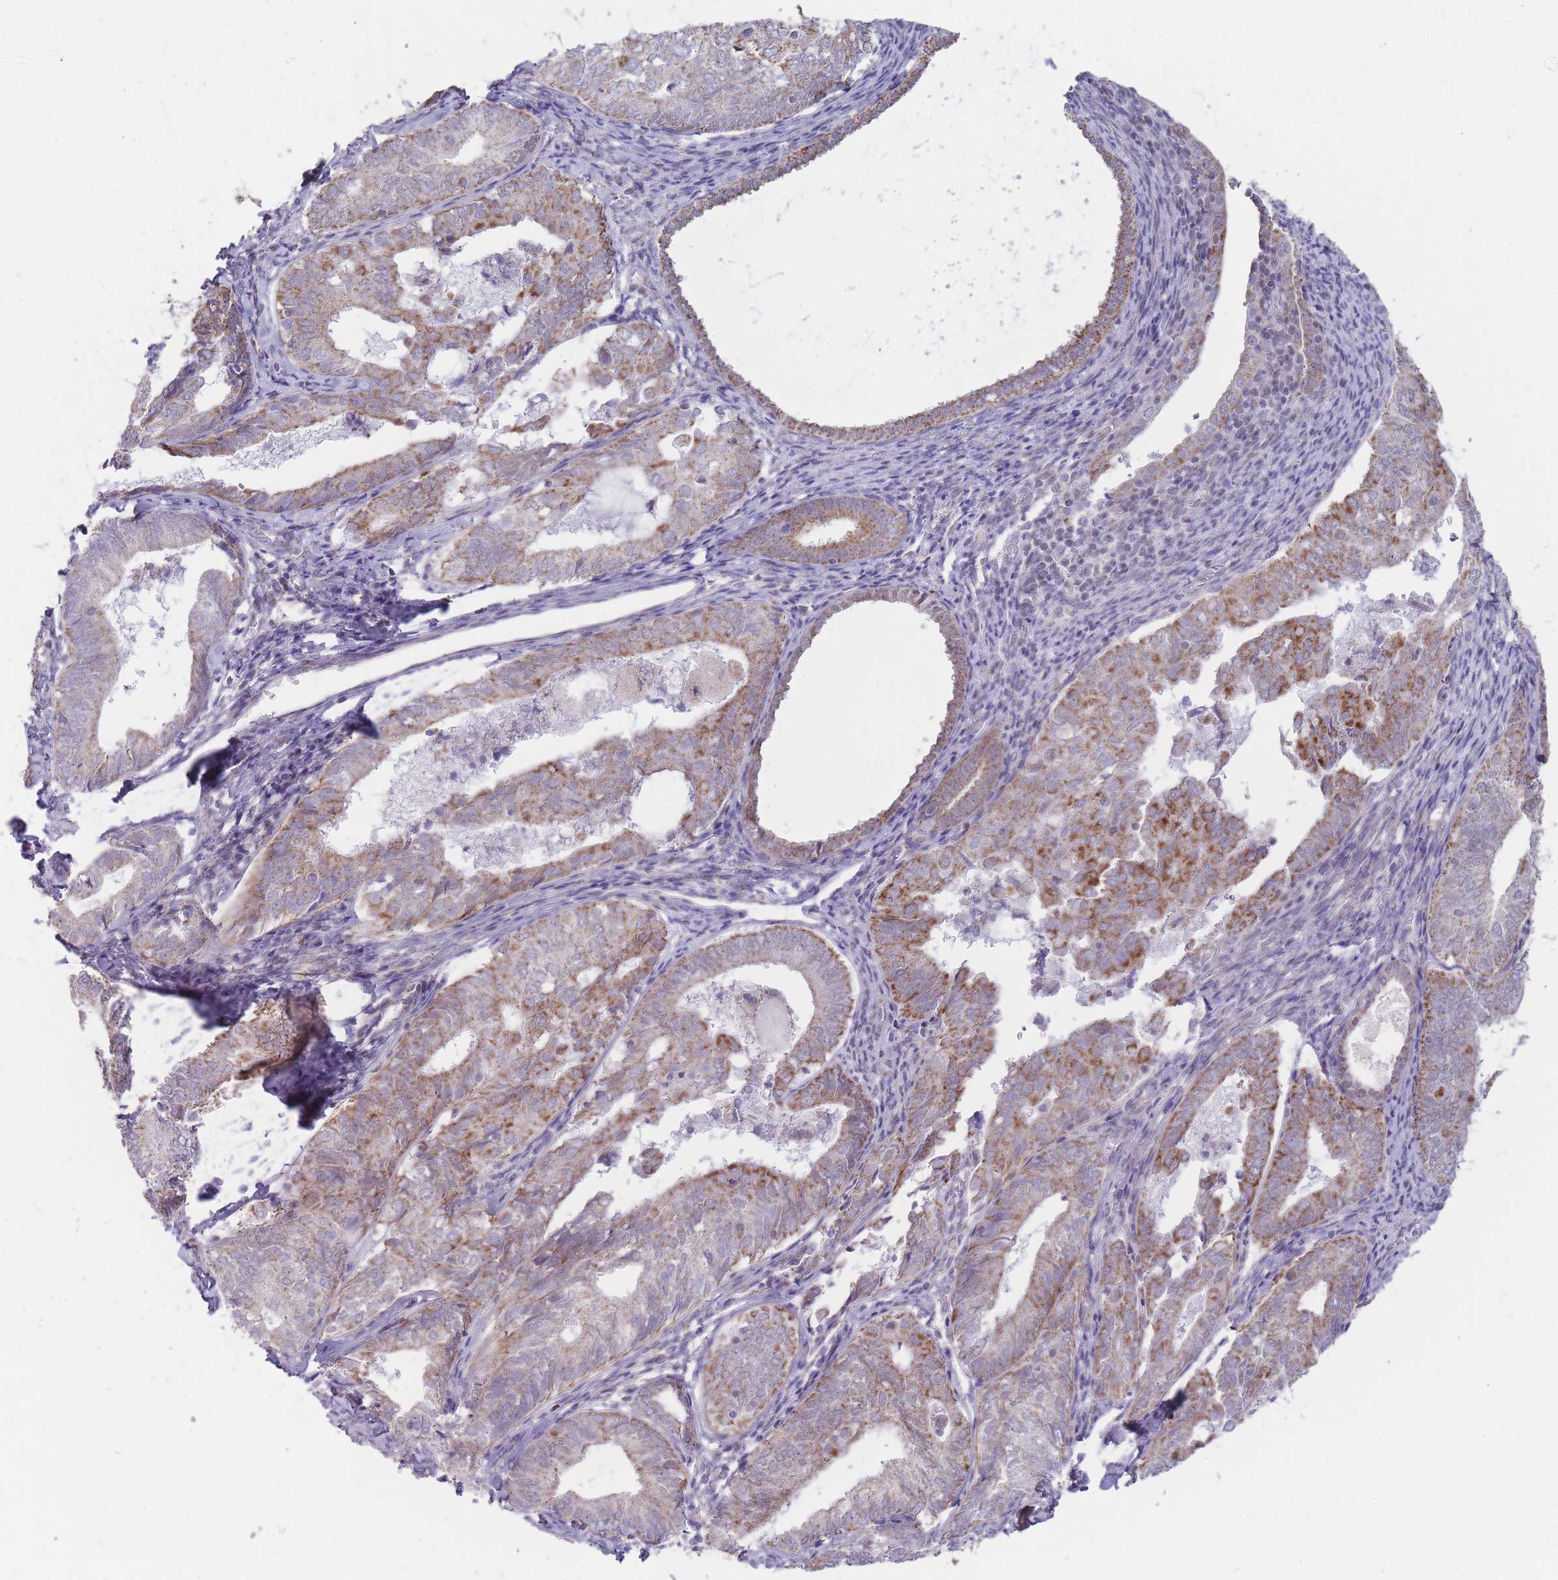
{"staining": {"intensity": "strong", "quantity": "25%-75%", "location": "cytoplasmic/membranous"}, "tissue": "endometrial cancer", "cell_type": "Tumor cells", "image_type": "cancer", "snomed": [{"axis": "morphology", "description": "Adenocarcinoma, NOS"}, {"axis": "topography", "description": "Endometrium"}], "caption": "A brown stain labels strong cytoplasmic/membranous positivity of a protein in human endometrial cancer tumor cells.", "gene": "ZBTB24", "patient": {"sex": "female", "age": 87}}